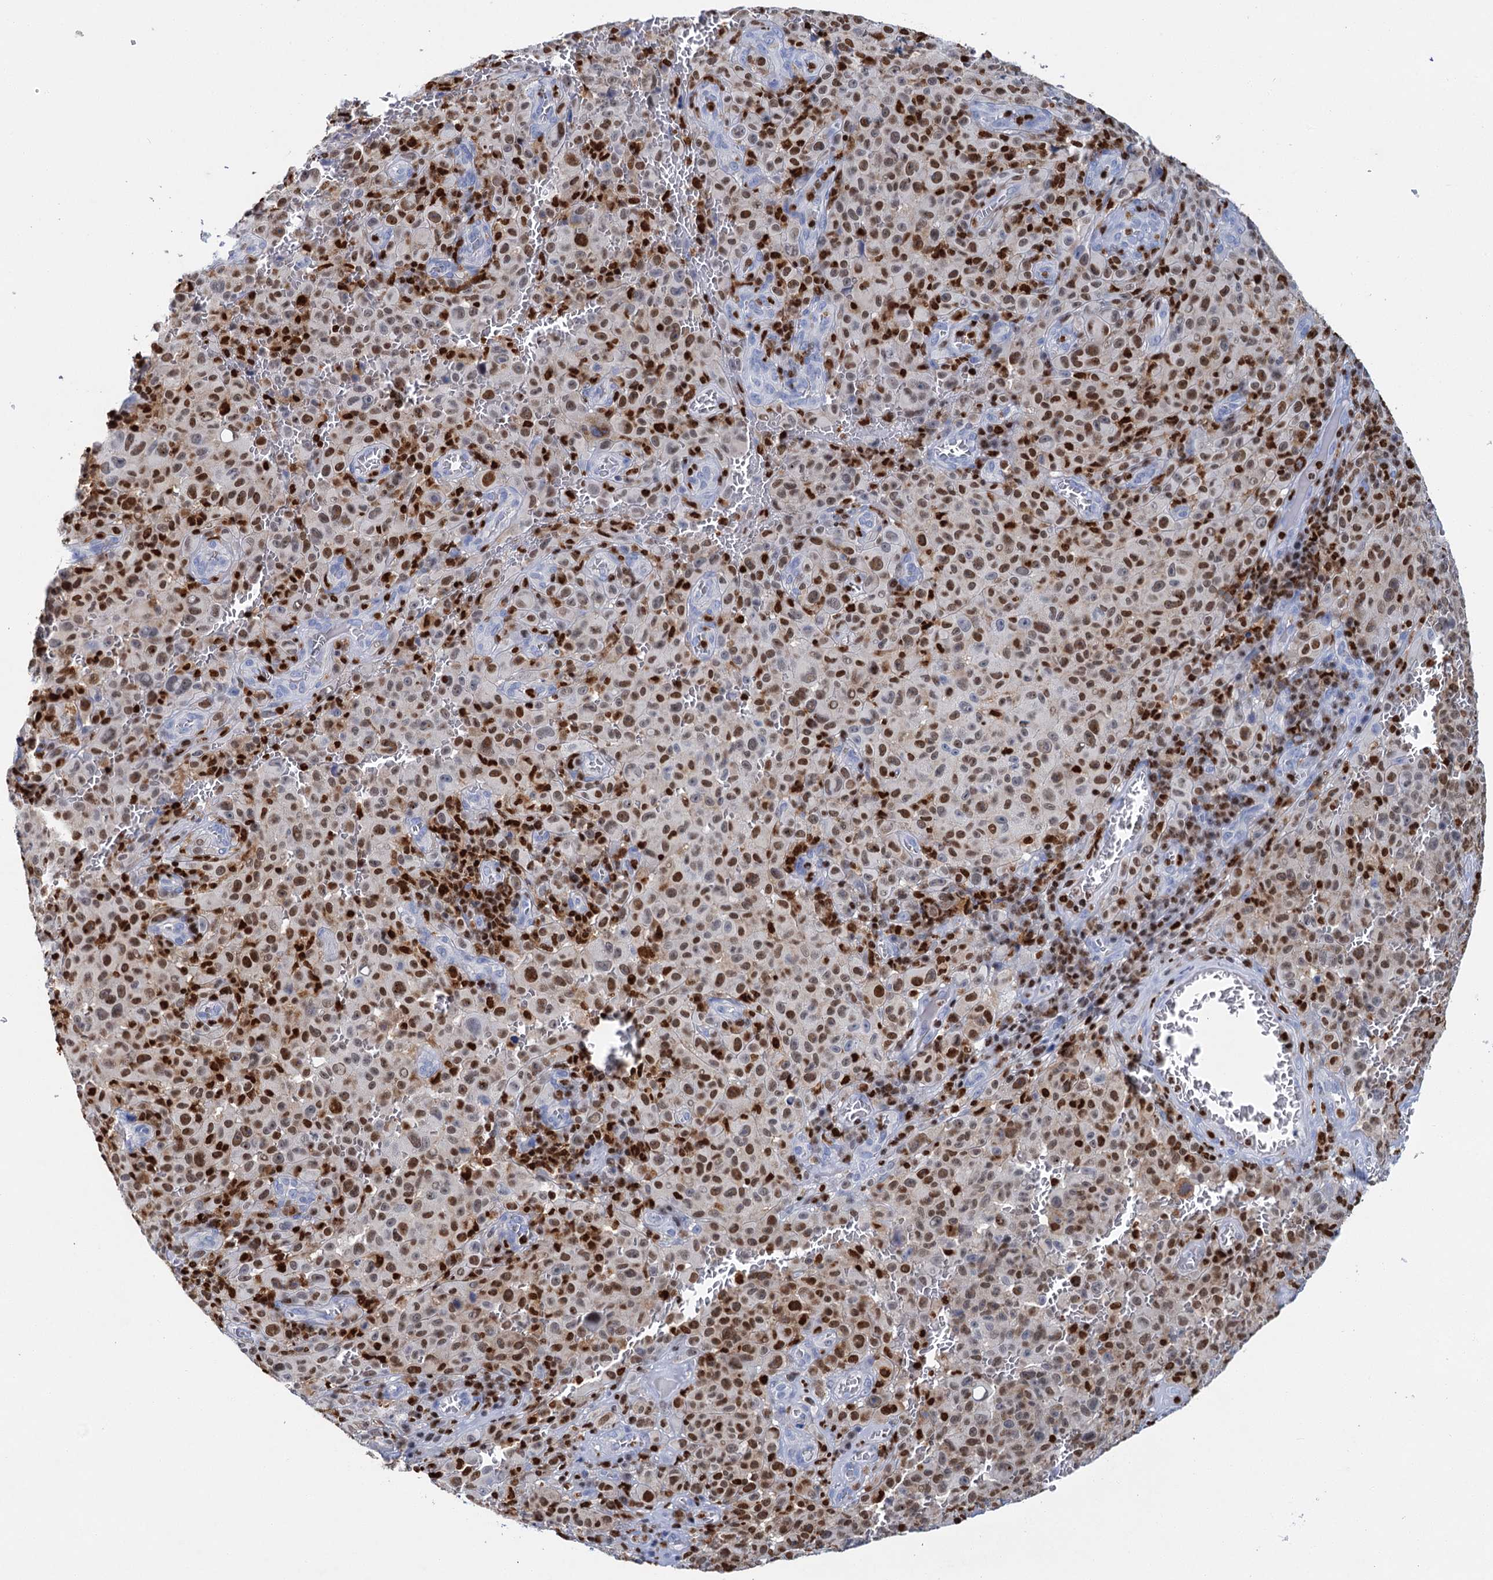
{"staining": {"intensity": "moderate", "quantity": ">75%", "location": "nuclear"}, "tissue": "melanoma", "cell_type": "Tumor cells", "image_type": "cancer", "snomed": [{"axis": "morphology", "description": "Malignant melanoma, NOS"}, {"axis": "topography", "description": "Skin"}], "caption": "An immunohistochemistry (IHC) image of neoplastic tissue is shown. Protein staining in brown shows moderate nuclear positivity in melanoma within tumor cells. (brown staining indicates protein expression, while blue staining denotes nuclei).", "gene": "CELF2", "patient": {"sex": "female", "age": 82}}